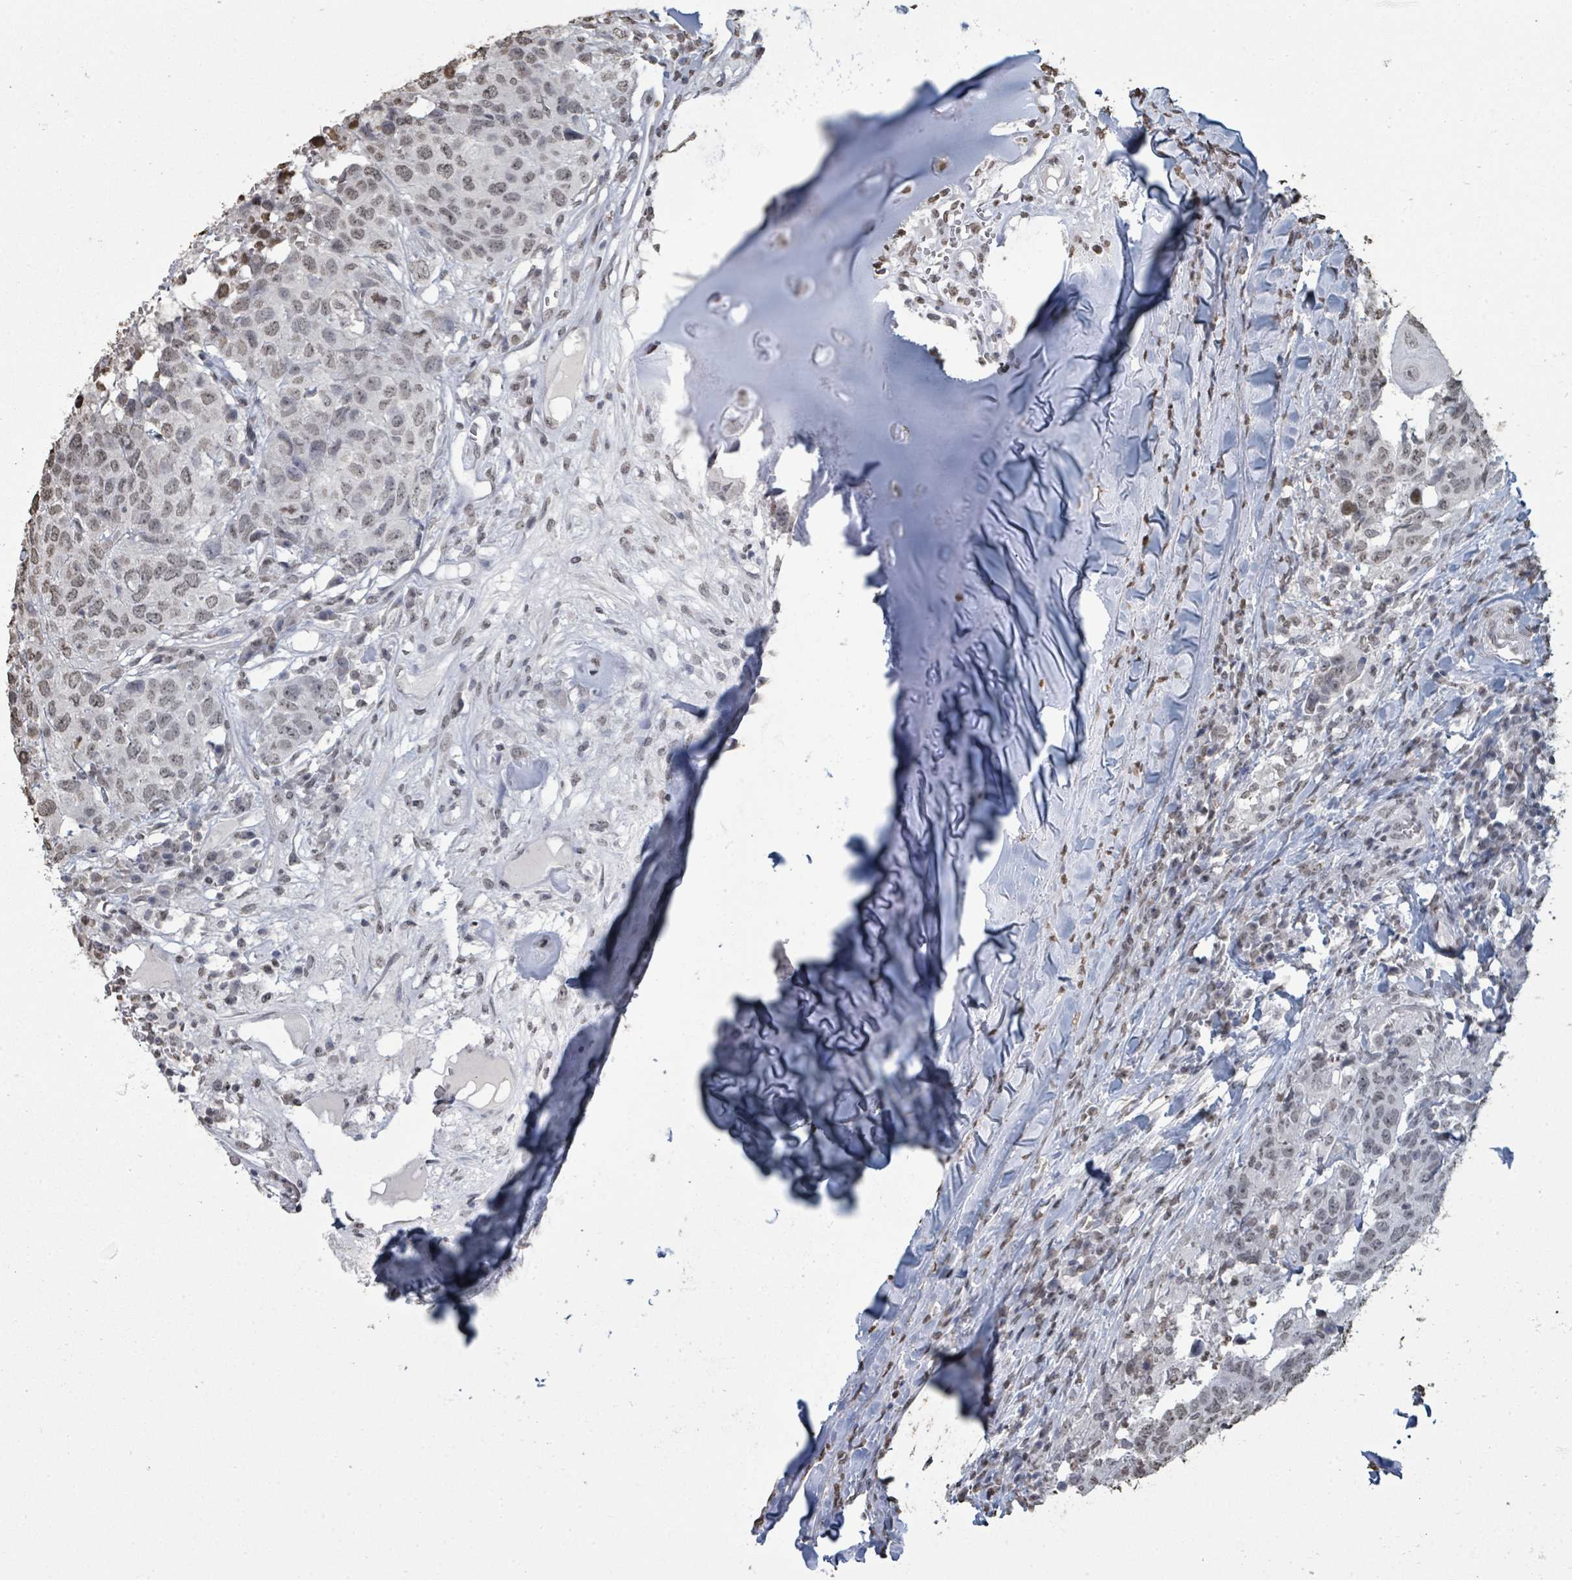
{"staining": {"intensity": "weak", "quantity": "25%-75%", "location": "nuclear"}, "tissue": "head and neck cancer", "cell_type": "Tumor cells", "image_type": "cancer", "snomed": [{"axis": "morphology", "description": "Normal tissue, NOS"}, {"axis": "morphology", "description": "Squamous cell carcinoma, NOS"}, {"axis": "topography", "description": "Skeletal muscle"}, {"axis": "topography", "description": "Vascular tissue"}, {"axis": "topography", "description": "Peripheral nerve tissue"}, {"axis": "topography", "description": "Head-Neck"}], "caption": "A histopathology image of human head and neck cancer (squamous cell carcinoma) stained for a protein reveals weak nuclear brown staining in tumor cells. (DAB (3,3'-diaminobenzidine) IHC, brown staining for protein, blue staining for nuclei).", "gene": "MRPS12", "patient": {"sex": "male", "age": 66}}